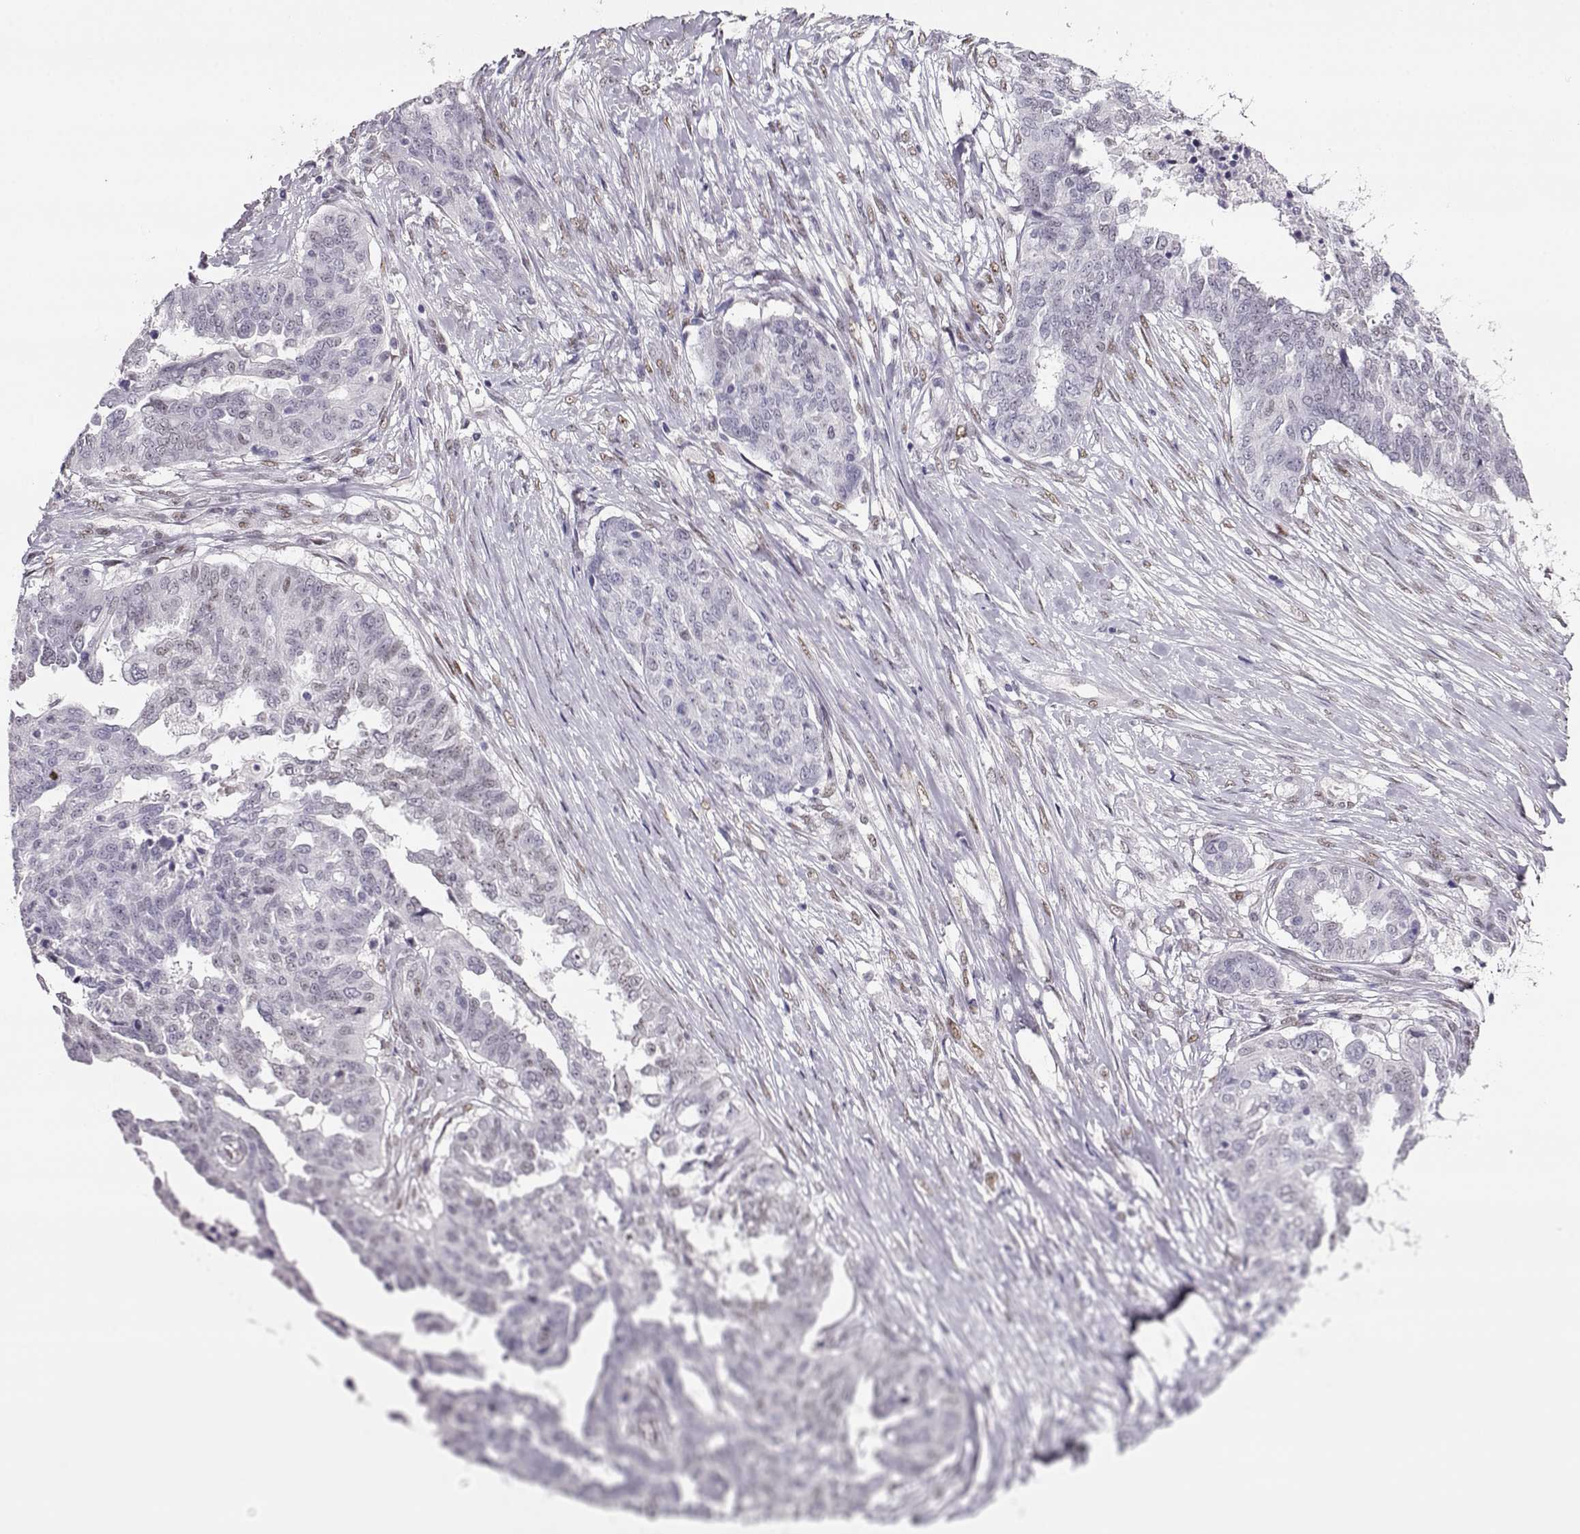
{"staining": {"intensity": "negative", "quantity": "none", "location": "none"}, "tissue": "ovarian cancer", "cell_type": "Tumor cells", "image_type": "cancer", "snomed": [{"axis": "morphology", "description": "Cystadenocarcinoma, serous, NOS"}, {"axis": "topography", "description": "Ovary"}], "caption": "Tumor cells are negative for brown protein staining in ovarian cancer (serous cystadenocarcinoma). Nuclei are stained in blue.", "gene": "POLI", "patient": {"sex": "female", "age": 67}}